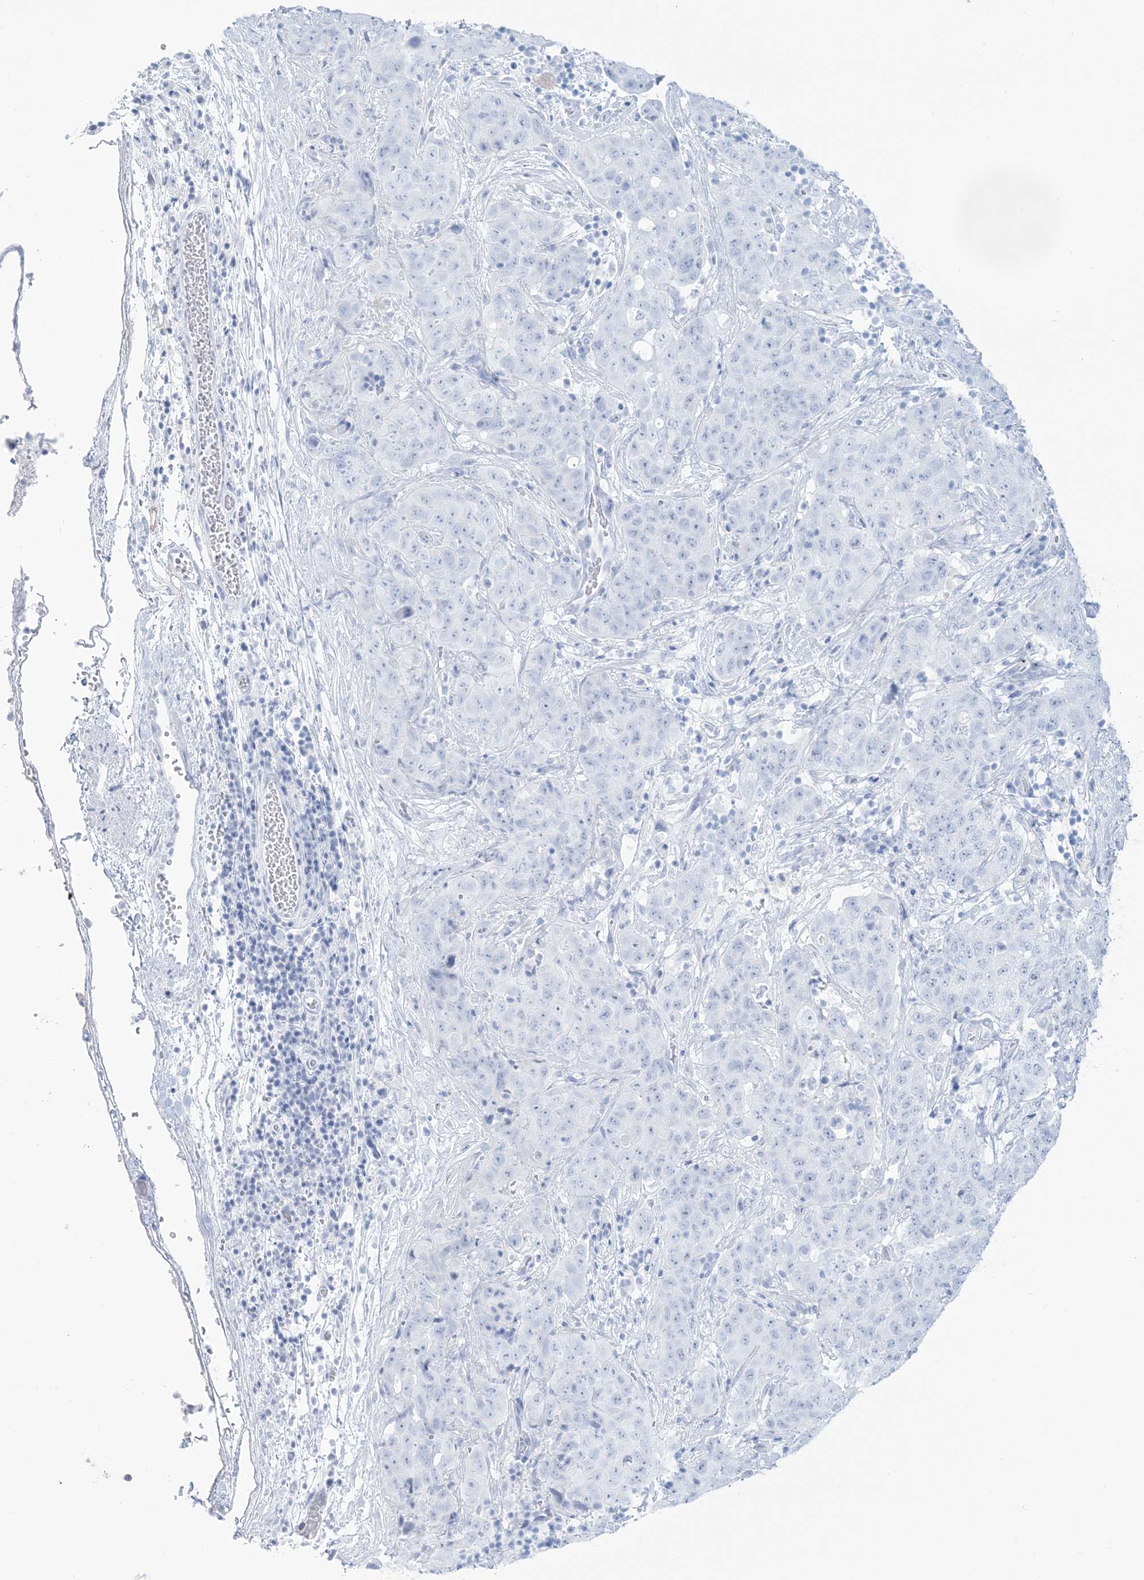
{"staining": {"intensity": "negative", "quantity": "none", "location": "none"}, "tissue": "stomach cancer", "cell_type": "Tumor cells", "image_type": "cancer", "snomed": [{"axis": "morphology", "description": "Normal tissue, NOS"}, {"axis": "morphology", "description": "Adenocarcinoma, NOS"}, {"axis": "topography", "description": "Lymph node"}, {"axis": "topography", "description": "Stomach"}], "caption": "Immunohistochemistry (IHC) photomicrograph of stomach cancer (adenocarcinoma) stained for a protein (brown), which shows no positivity in tumor cells.", "gene": "AGXT", "patient": {"sex": "male", "age": 48}}